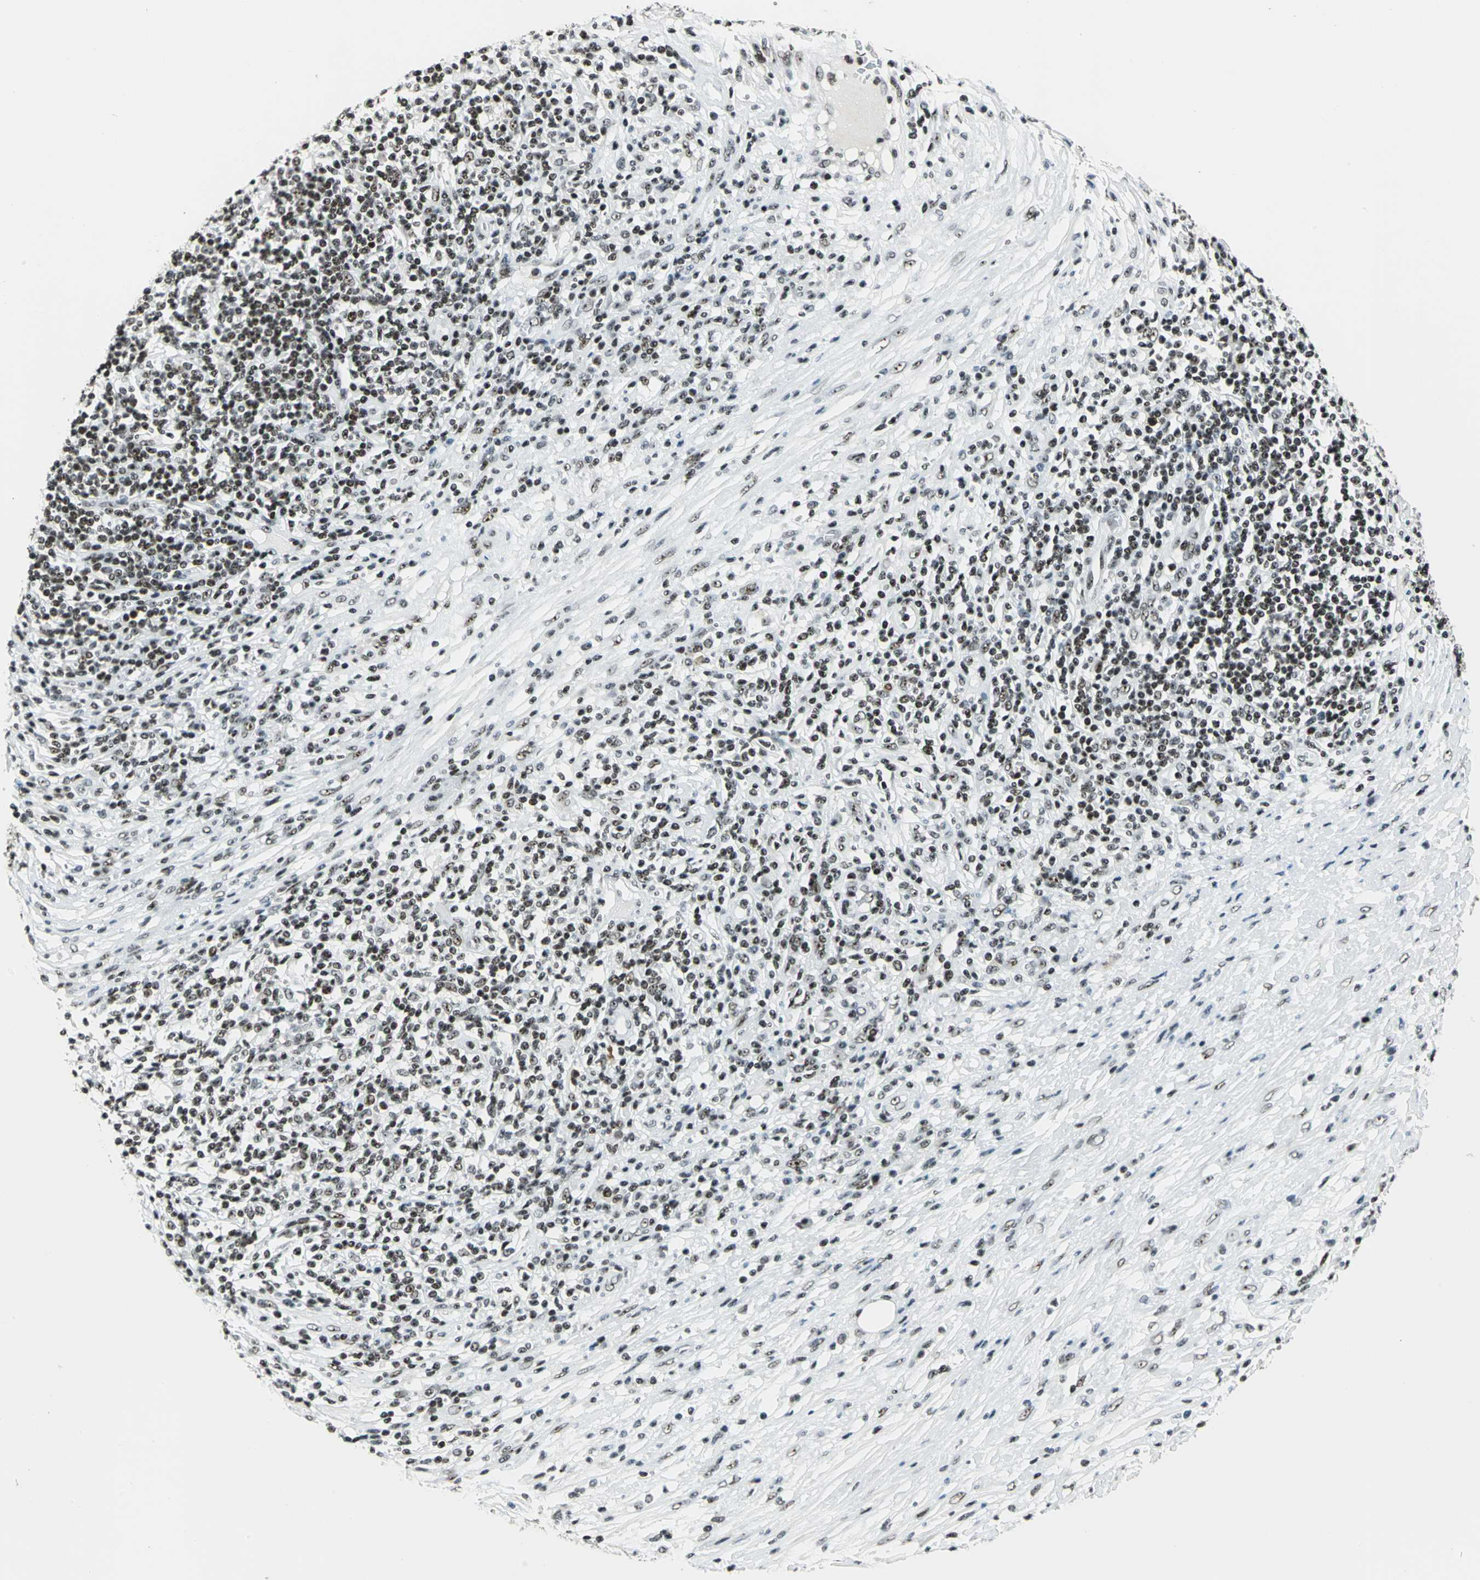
{"staining": {"intensity": "moderate", "quantity": ">75%", "location": "nuclear"}, "tissue": "lymphoma", "cell_type": "Tumor cells", "image_type": "cancer", "snomed": [{"axis": "morphology", "description": "Malignant lymphoma, non-Hodgkin's type, High grade"}, {"axis": "topography", "description": "Lymph node"}], "caption": "Moderate nuclear staining for a protein is appreciated in approximately >75% of tumor cells of malignant lymphoma, non-Hodgkin's type (high-grade) using IHC.", "gene": "UBTF", "patient": {"sex": "female", "age": 84}}